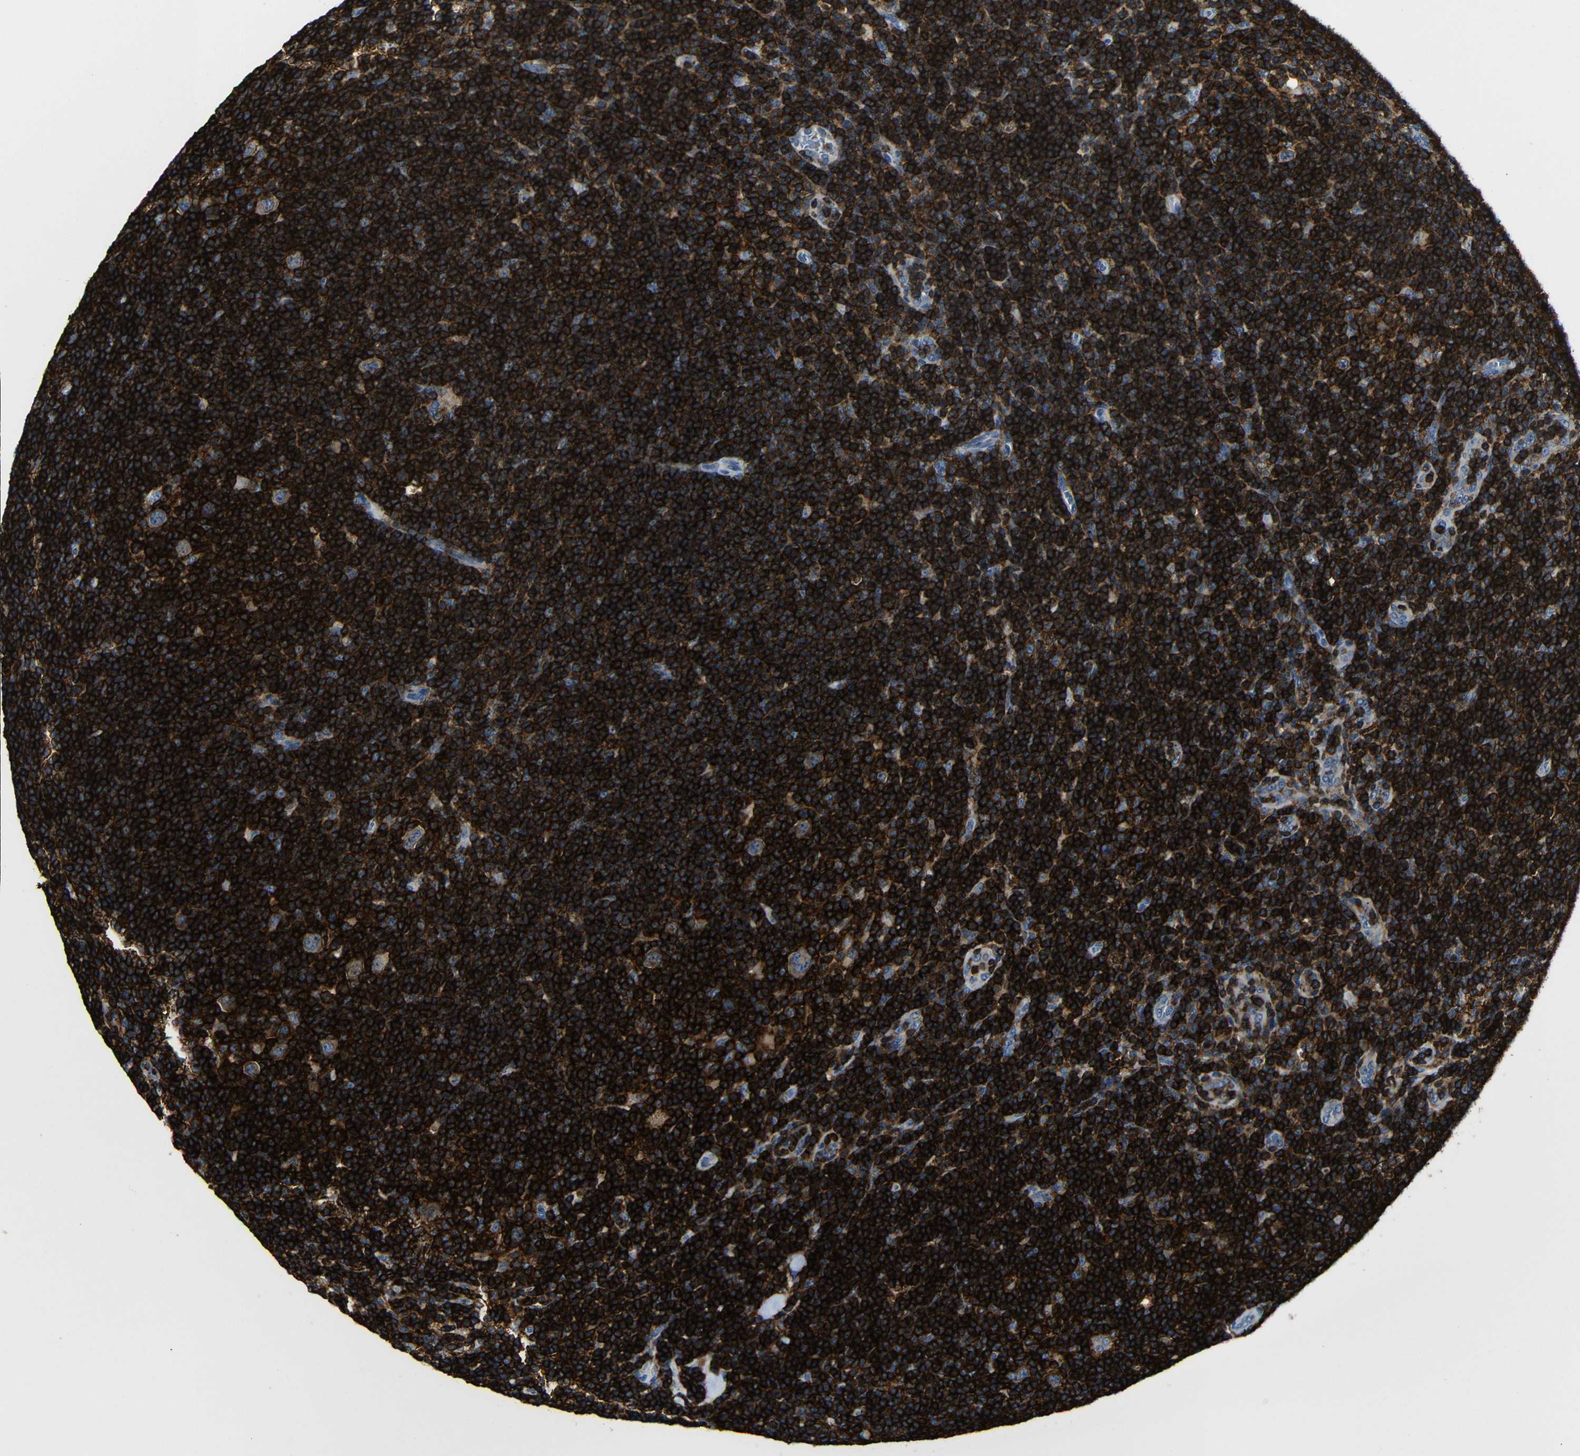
{"staining": {"intensity": "weak", "quantity": "<25%", "location": "cytoplasmic/membranous"}, "tissue": "lymphoma", "cell_type": "Tumor cells", "image_type": "cancer", "snomed": [{"axis": "morphology", "description": "Hodgkin's disease, NOS"}, {"axis": "topography", "description": "Lymph node"}], "caption": "Photomicrograph shows no significant protein positivity in tumor cells of Hodgkin's disease.", "gene": "P2RY12", "patient": {"sex": "female", "age": 57}}